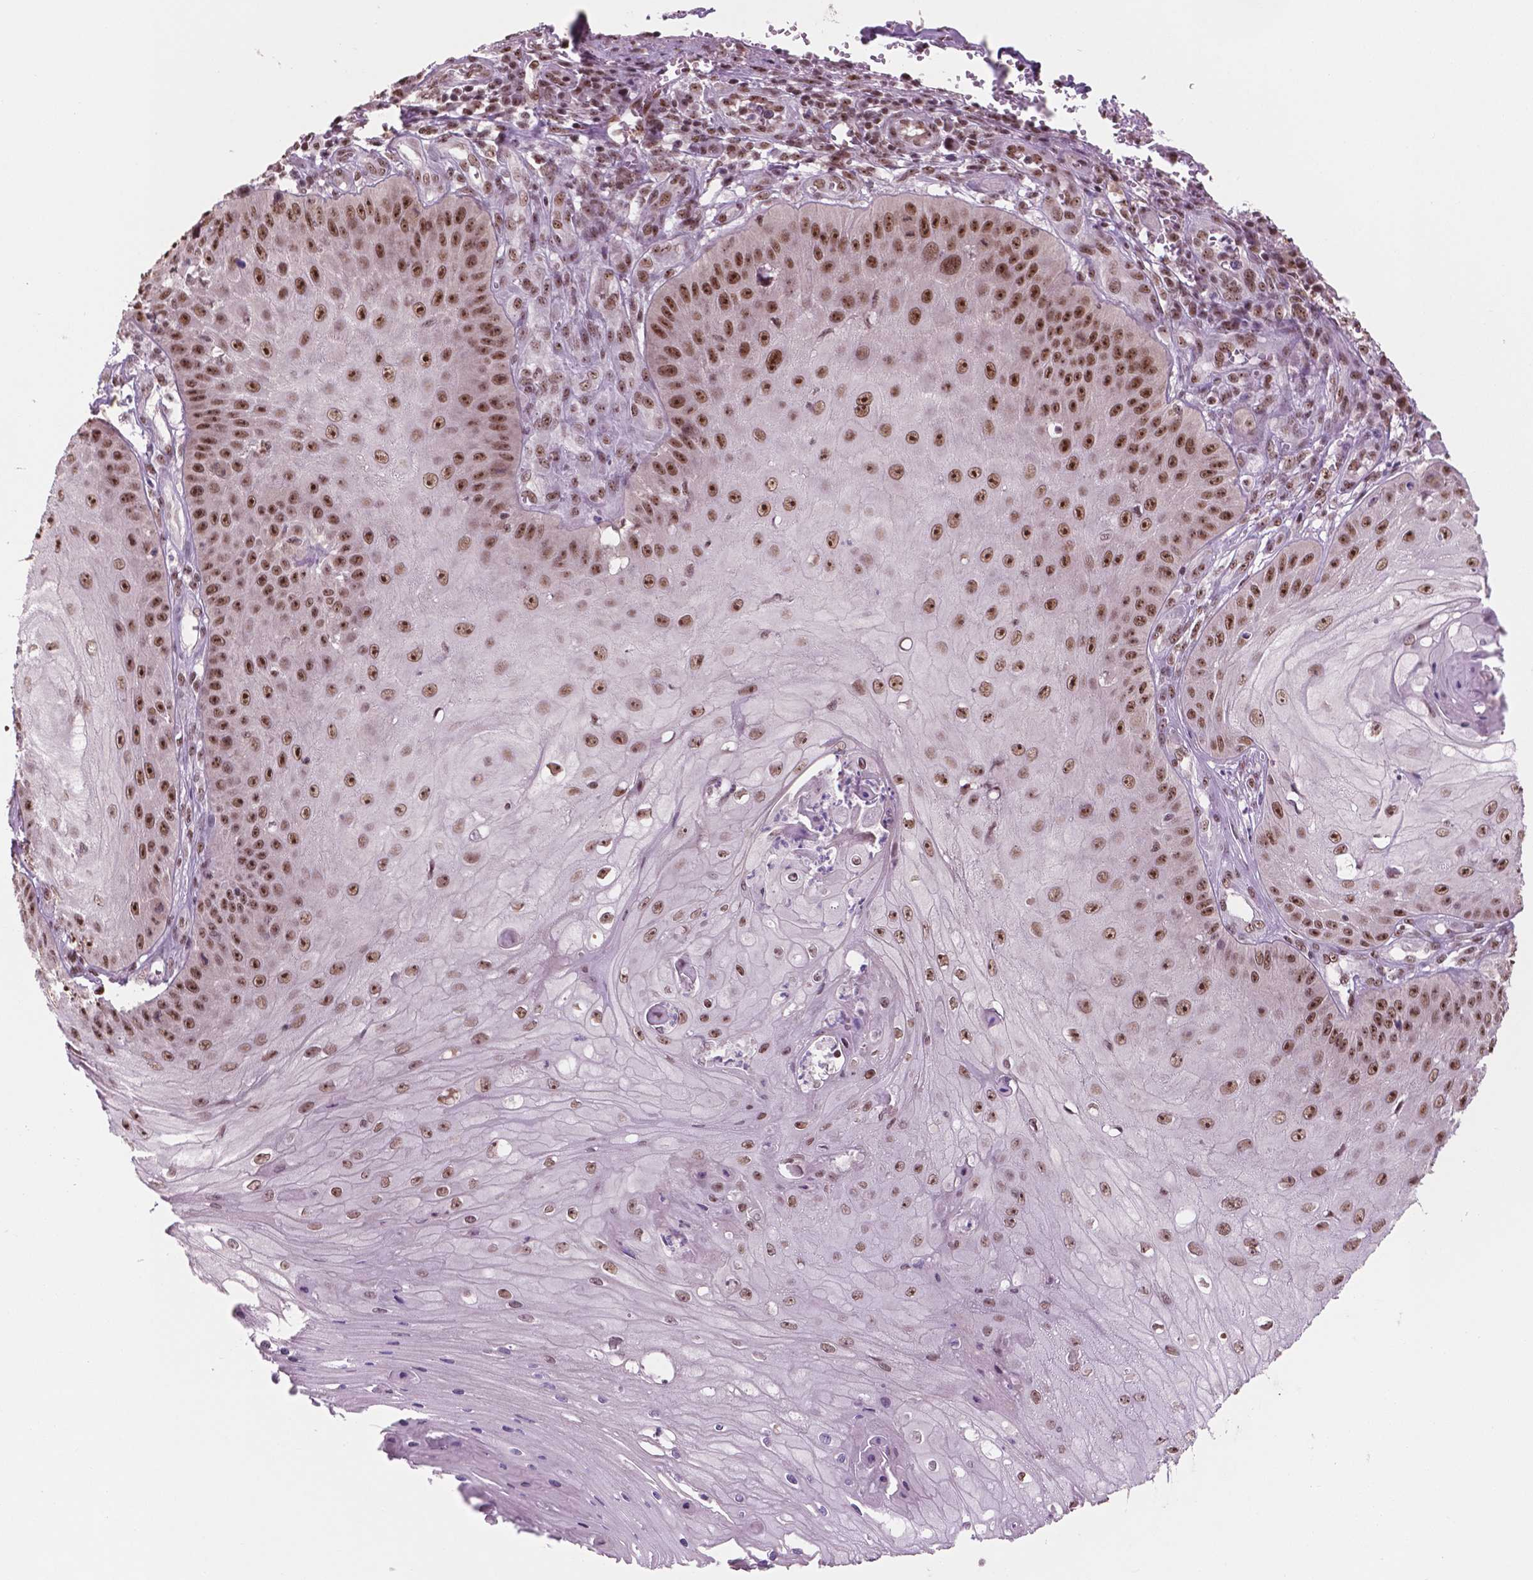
{"staining": {"intensity": "strong", "quantity": ">75%", "location": "nuclear"}, "tissue": "skin cancer", "cell_type": "Tumor cells", "image_type": "cancer", "snomed": [{"axis": "morphology", "description": "Squamous cell carcinoma, NOS"}, {"axis": "topography", "description": "Skin"}], "caption": "Strong nuclear expression is appreciated in approximately >75% of tumor cells in skin squamous cell carcinoma.", "gene": "POLR2E", "patient": {"sex": "male", "age": 70}}